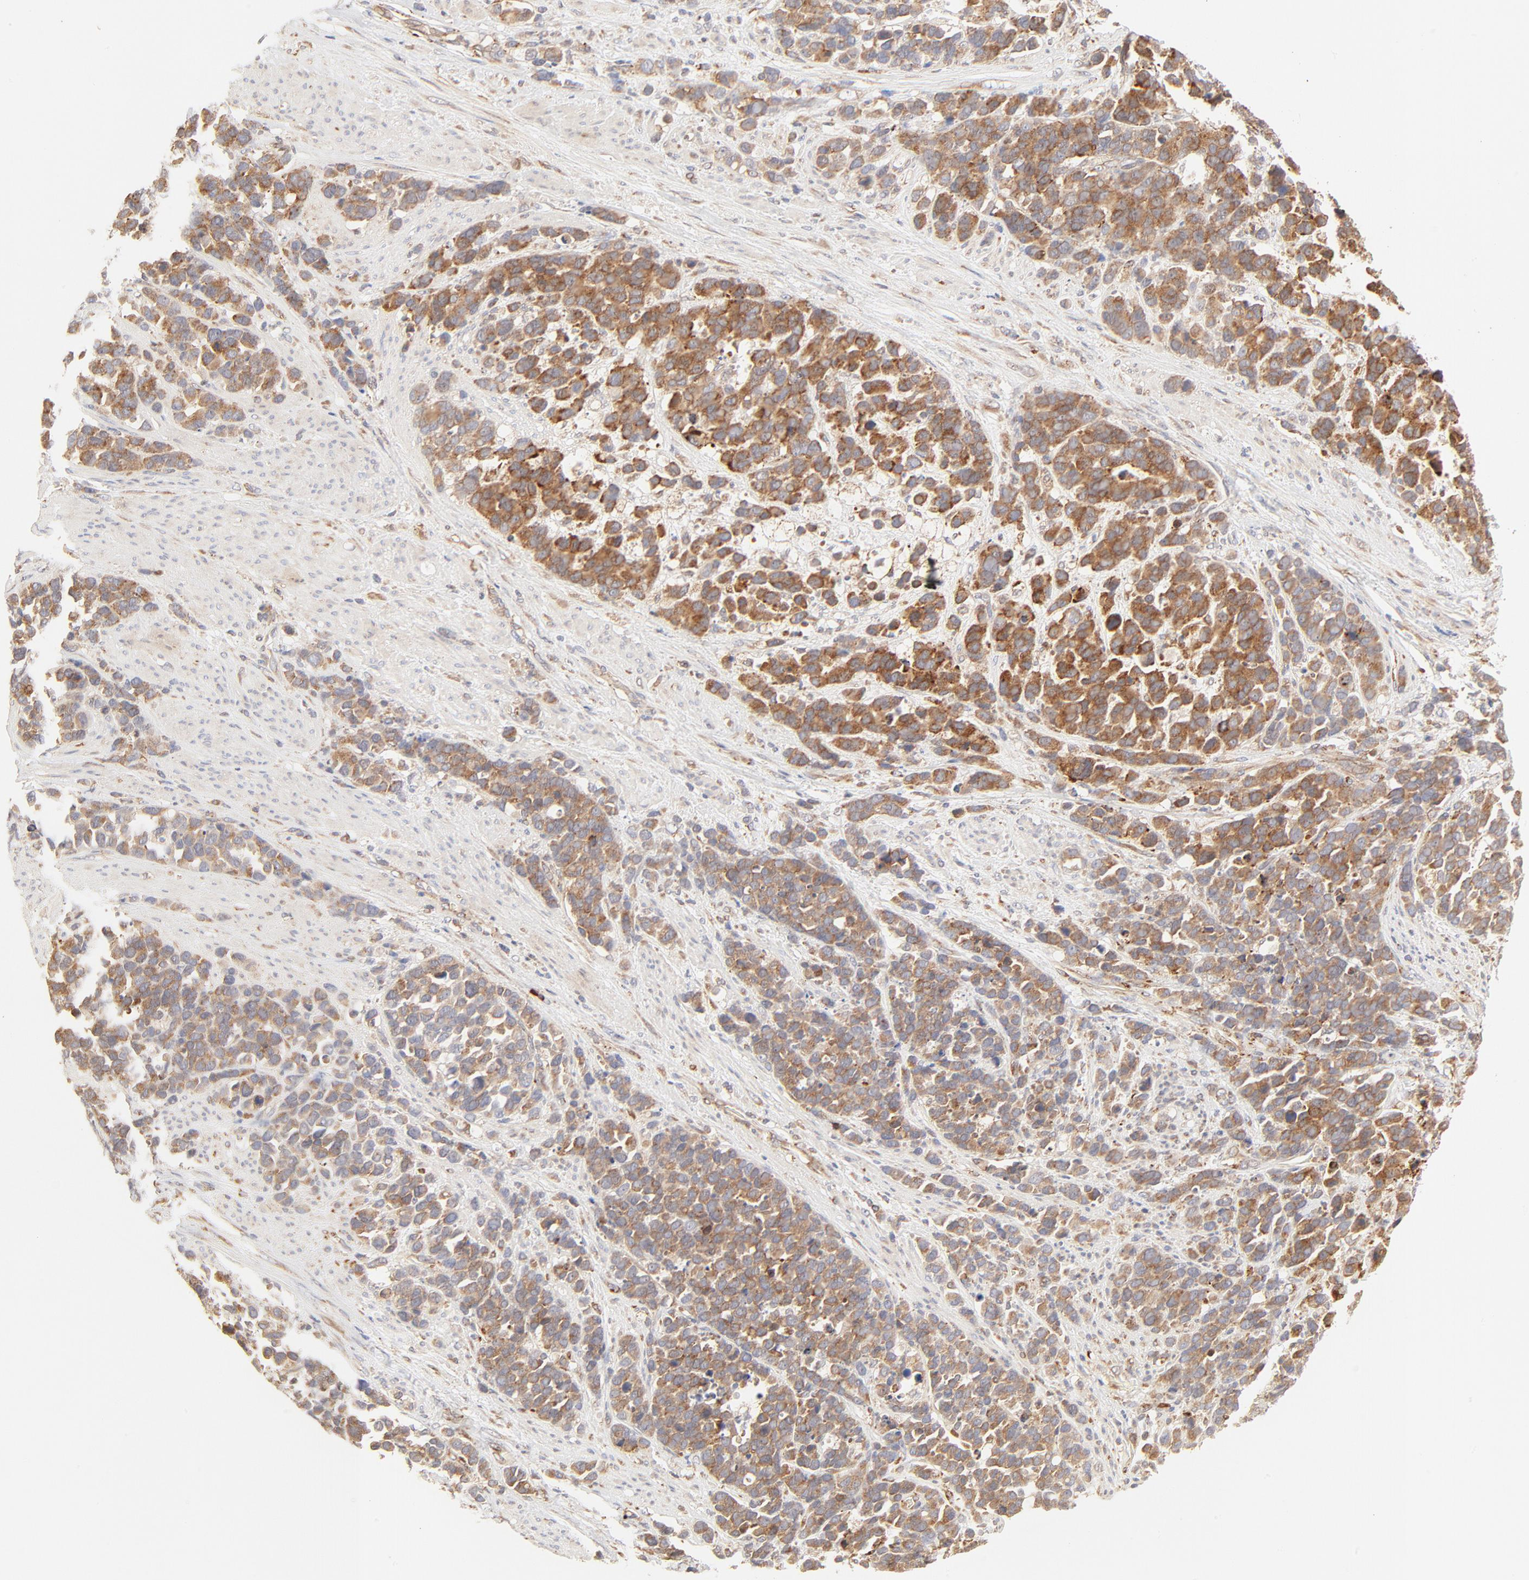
{"staining": {"intensity": "moderate", "quantity": ">75%", "location": "cytoplasmic/membranous"}, "tissue": "stomach cancer", "cell_type": "Tumor cells", "image_type": "cancer", "snomed": [{"axis": "morphology", "description": "Adenocarcinoma, NOS"}, {"axis": "topography", "description": "Stomach, upper"}], "caption": "Immunohistochemistry (IHC) of stomach cancer displays medium levels of moderate cytoplasmic/membranous expression in about >75% of tumor cells.", "gene": "PARP12", "patient": {"sex": "male", "age": 71}}